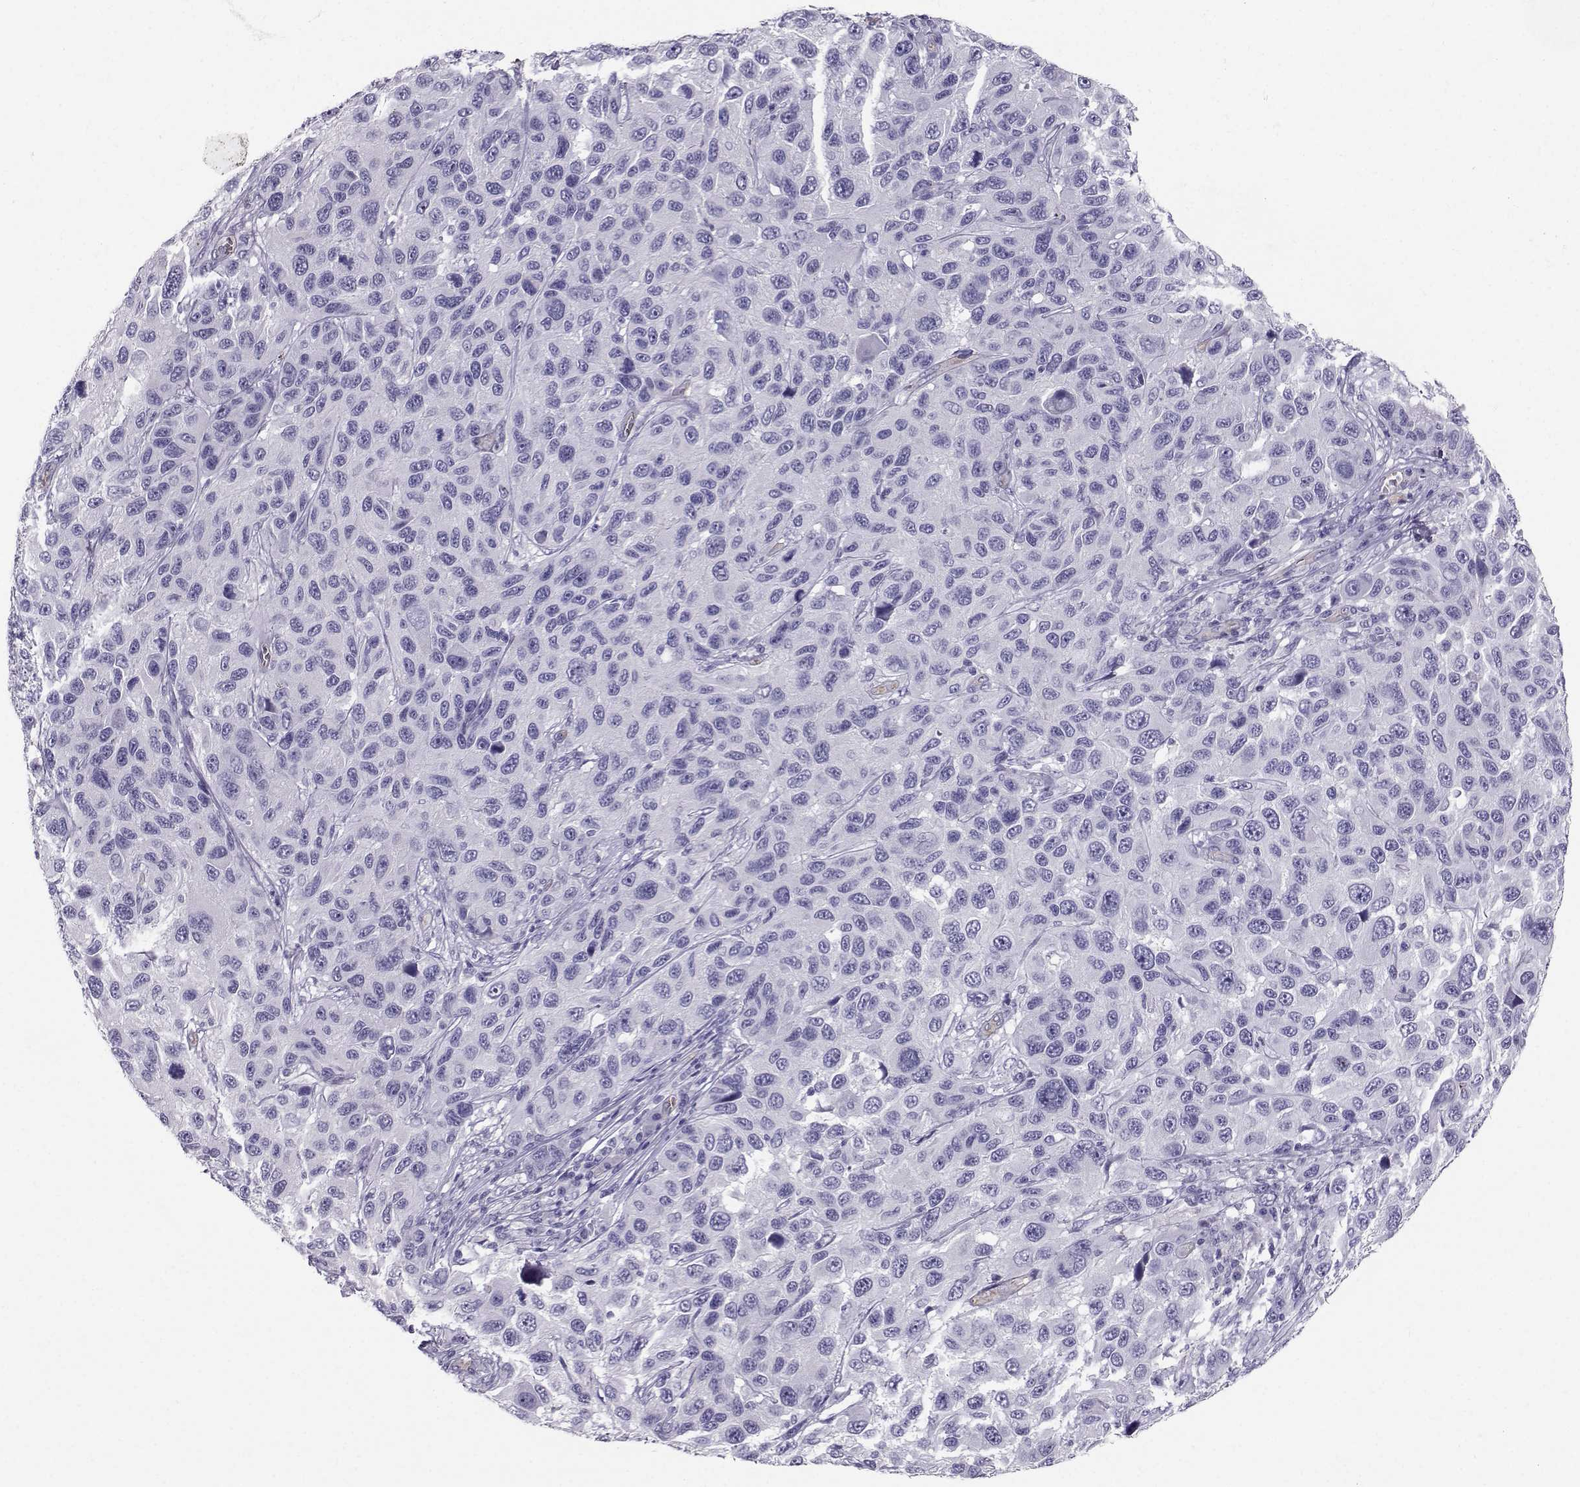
{"staining": {"intensity": "negative", "quantity": "none", "location": "none"}, "tissue": "melanoma", "cell_type": "Tumor cells", "image_type": "cancer", "snomed": [{"axis": "morphology", "description": "Malignant melanoma, NOS"}, {"axis": "topography", "description": "Skin"}], "caption": "The immunohistochemistry (IHC) micrograph has no significant staining in tumor cells of melanoma tissue.", "gene": "CLUL1", "patient": {"sex": "male", "age": 53}}